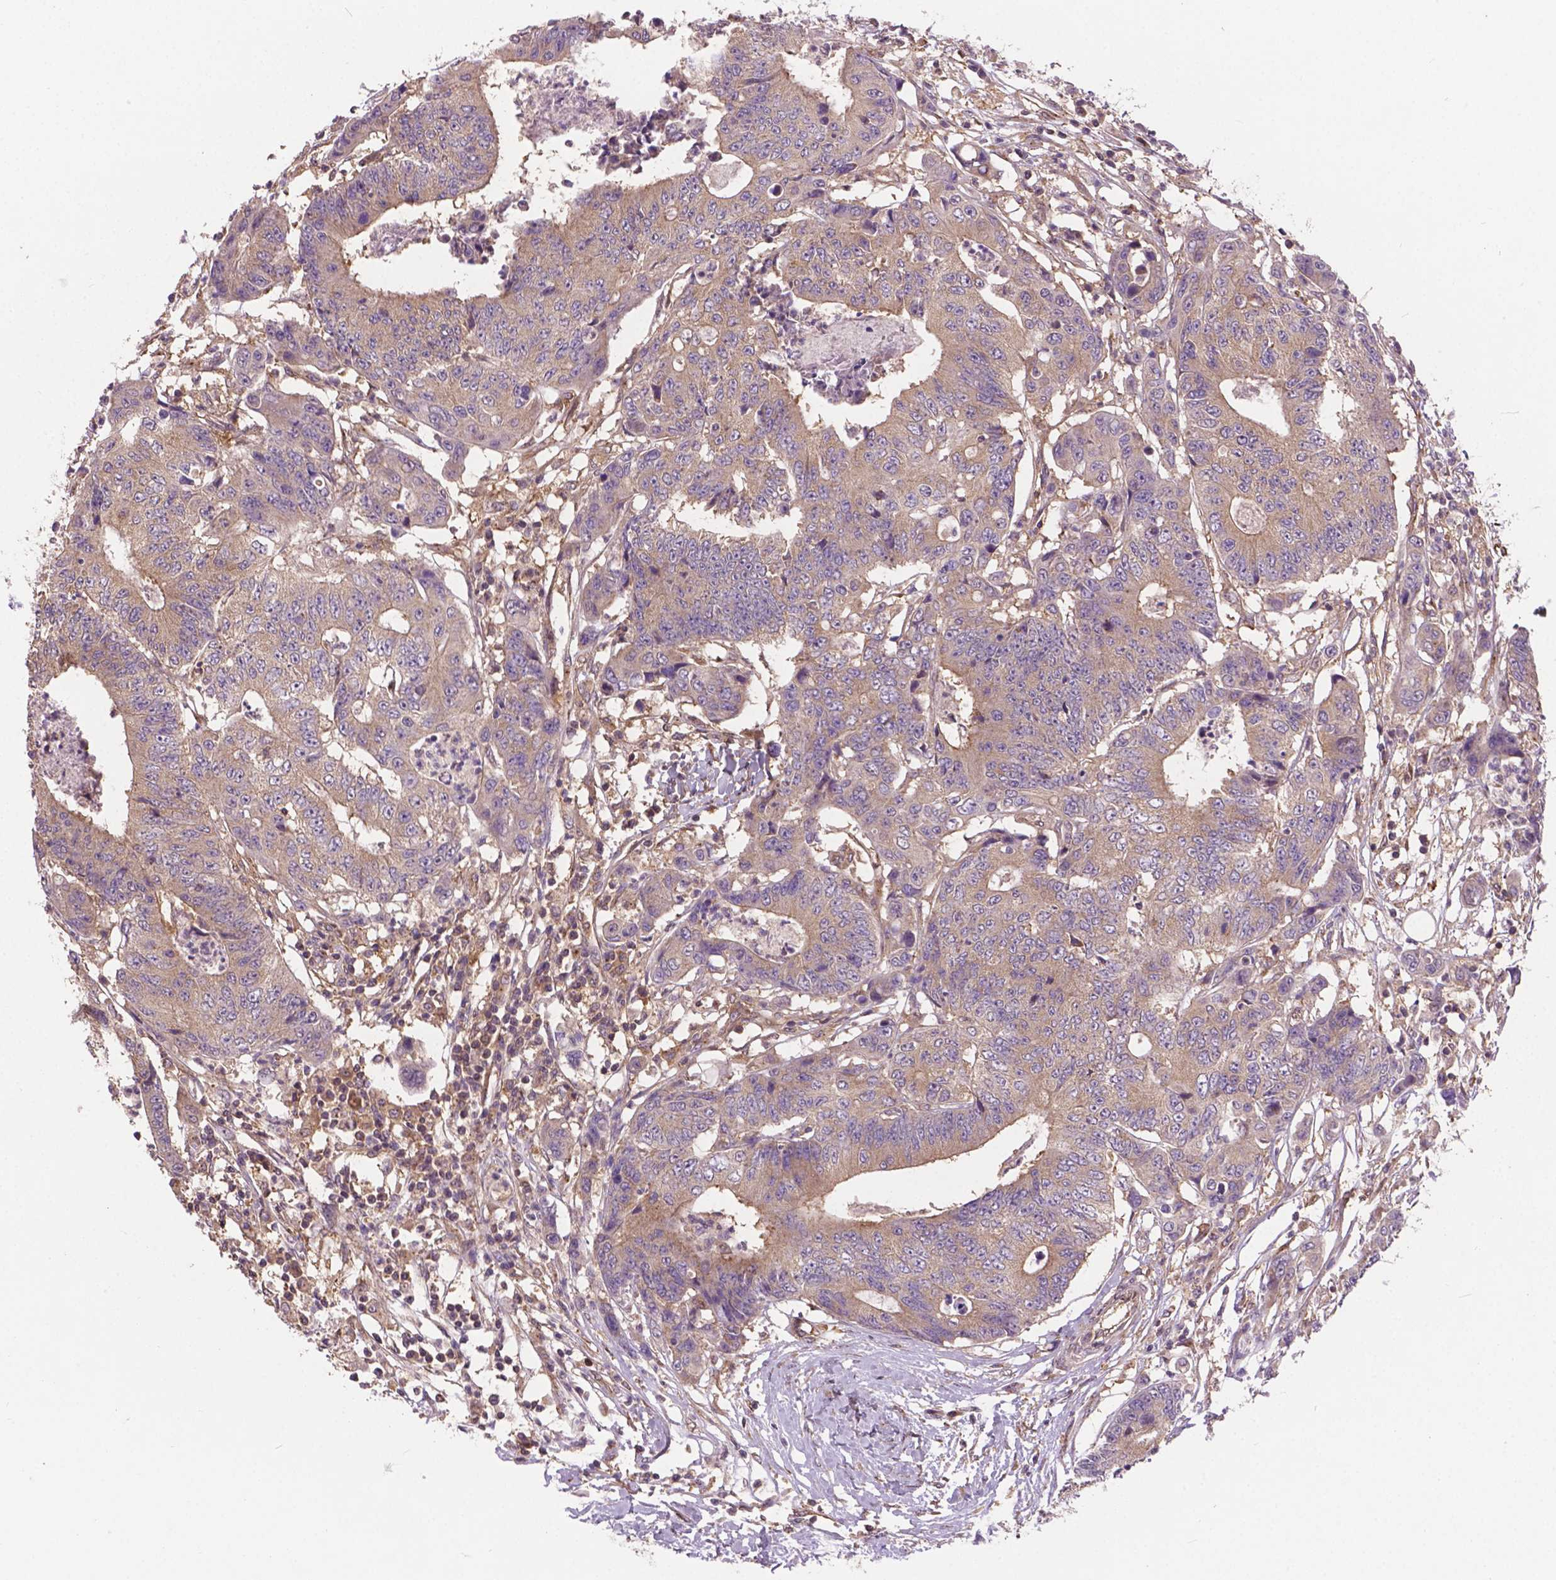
{"staining": {"intensity": "weak", "quantity": "25%-75%", "location": "cytoplasmic/membranous"}, "tissue": "colorectal cancer", "cell_type": "Tumor cells", "image_type": "cancer", "snomed": [{"axis": "morphology", "description": "Adenocarcinoma, NOS"}, {"axis": "topography", "description": "Colon"}], "caption": "About 25%-75% of tumor cells in colorectal cancer (adenocarcinoma) display weak cytoplasmic/membranous protein positivity as visualized by brown immunohistochemical staining.", "gene": "MZT1", "patient": {"sex": "female", "age": 48}}